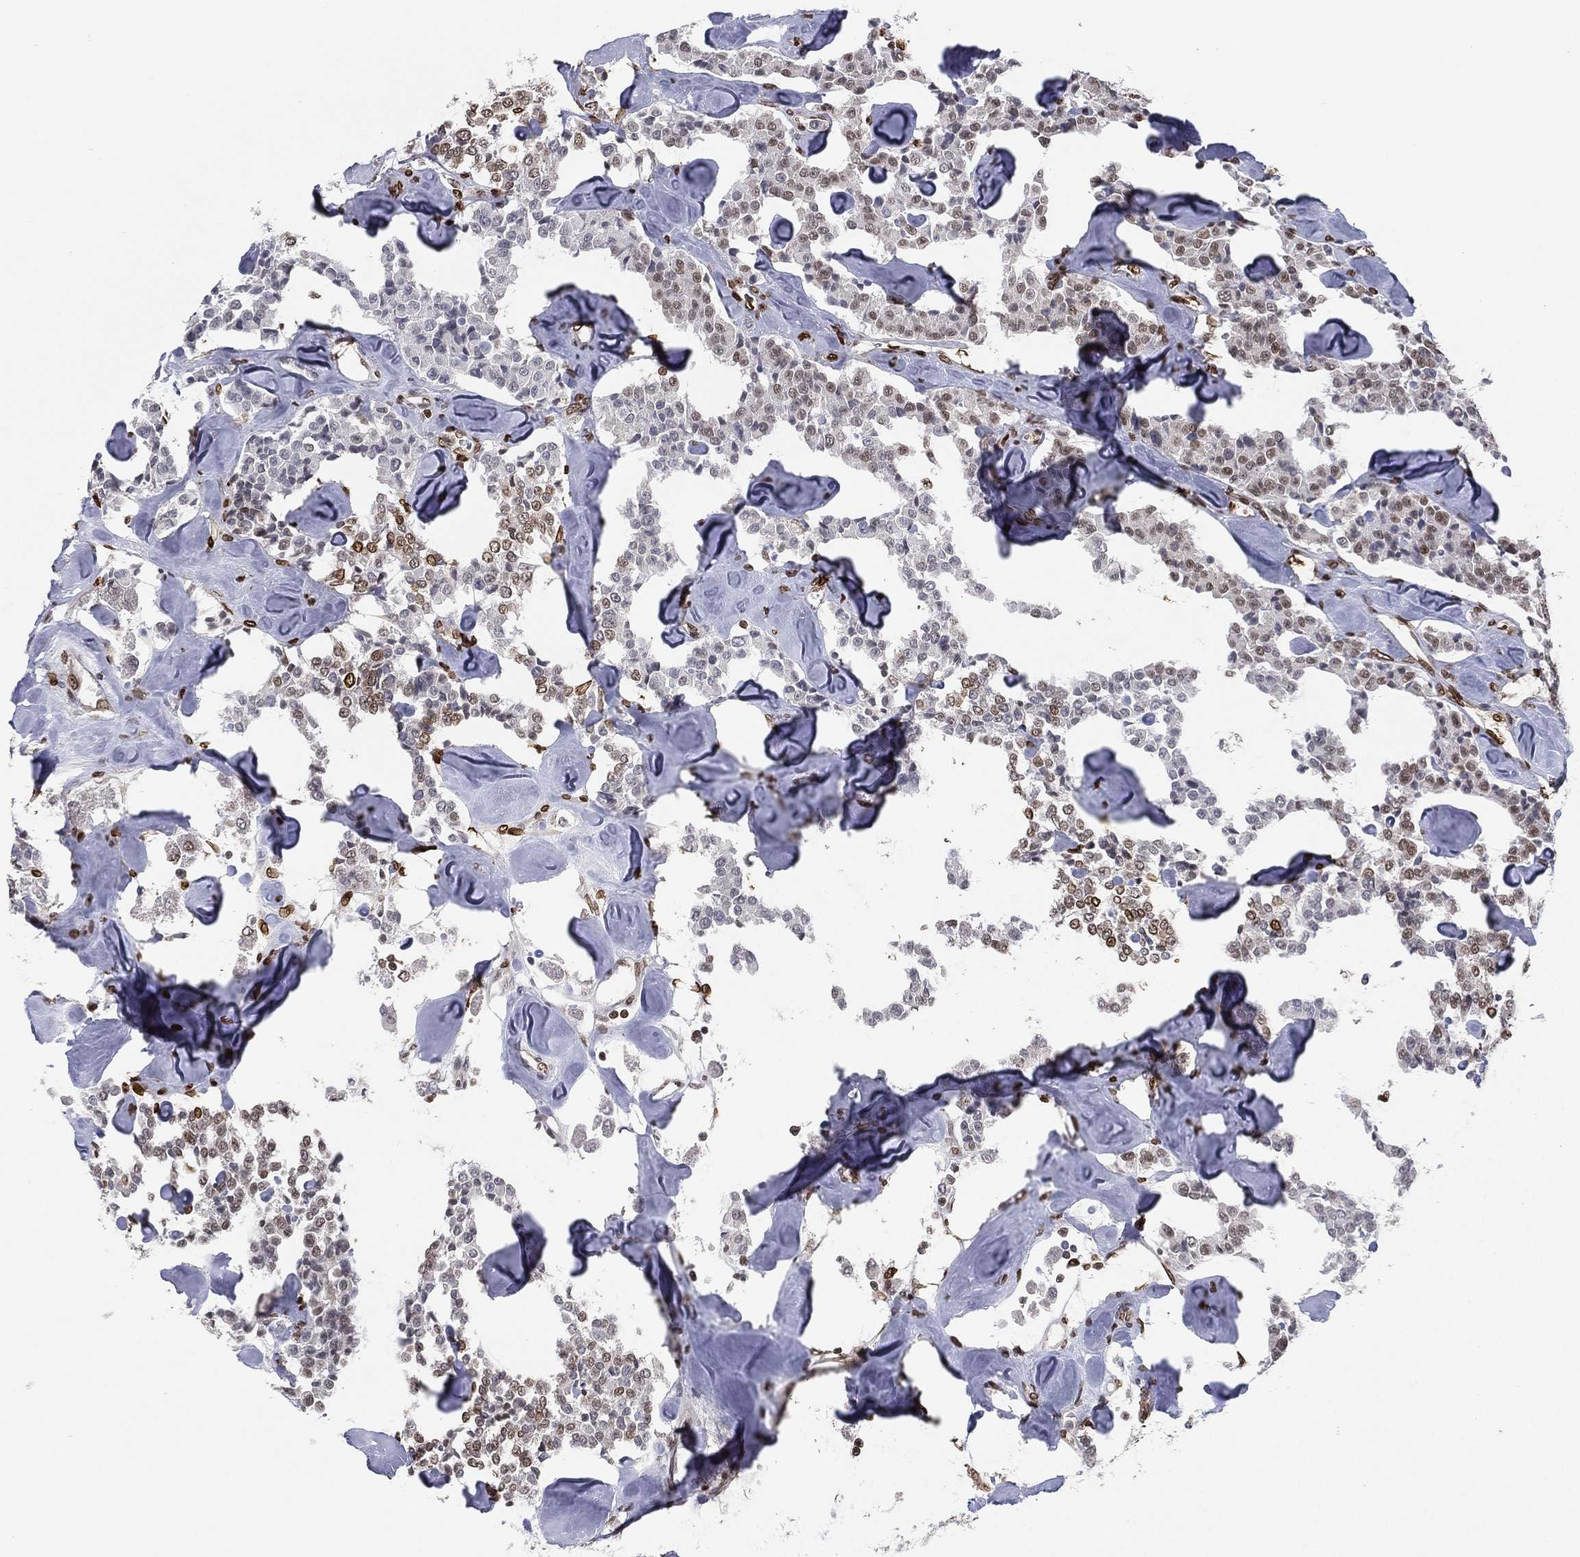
{"staining": {"intensity": "moderate", "quantity": "25%-75%", "location": "nuclear"}, "tissue": "carcinoid", "cell_type": "Tumor cells", "image_type": "cancer", "snomed": [{"axis": "morphology", "description": "Carcinoid, malignant, NOS"}, {"axis": "topography", "description": "Pancreas"}], "caption": "Approximately 25%-75% of tumor cells in human carcinoid display moderate nuclear protein staining as visualized by brown immunohistochemical staining.", "gene": "LMNB1", "patient": {"sex": "male", "age": 41}}